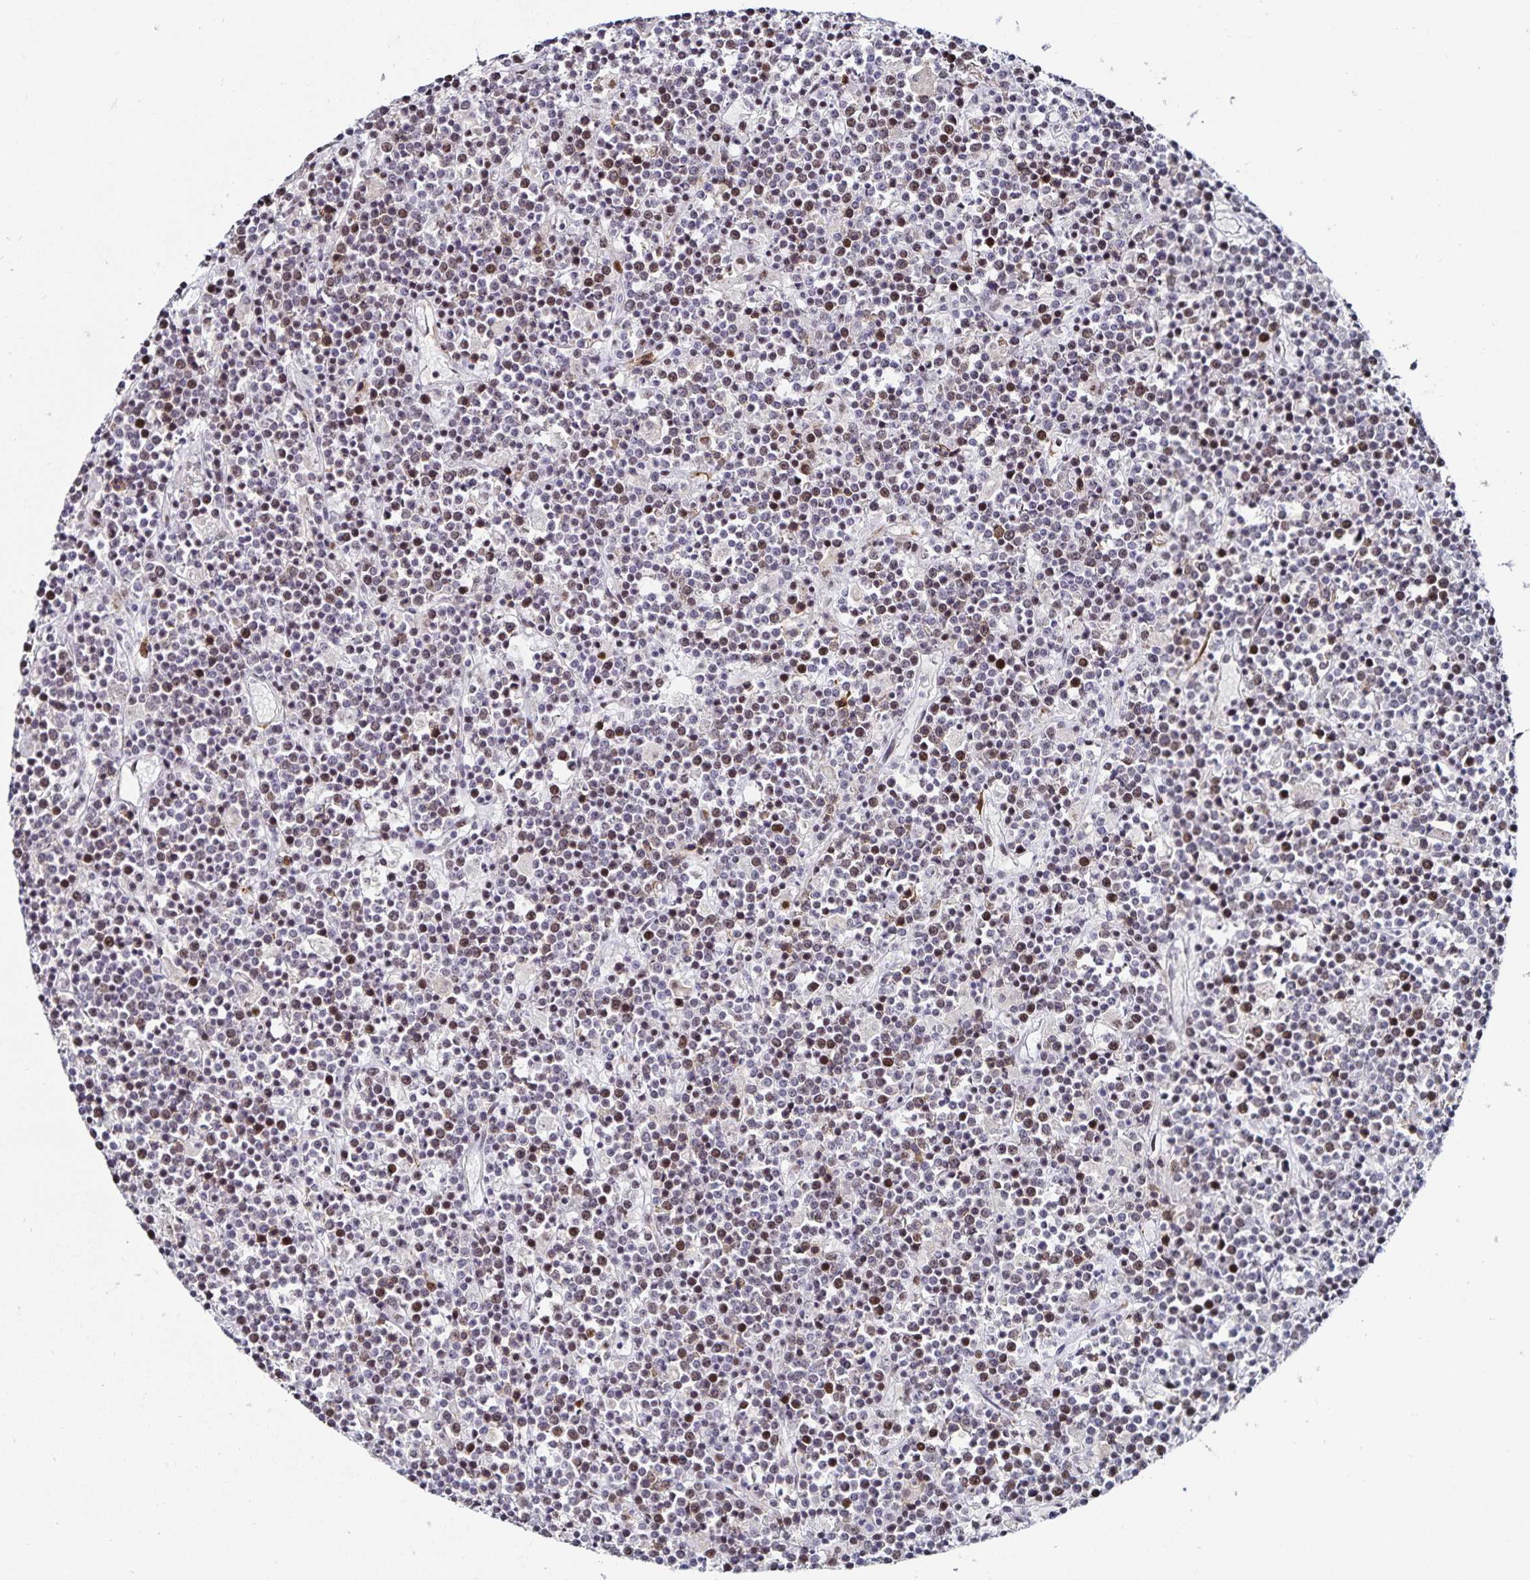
{"staining": {"intensity": "moderate", "quantity": "25%-75%", "location": "nuclear"}, "tissue": "lymphoma", "cell_type": "Tumor cells", "image_type": "cancer", "snomed": [{"axis": "morphology", "description": "Malignant lymphoma, non-Hodgkin's type, High grade"}, {"axis": "topography", "description": "Ovary"}], "caption": "Brown immunohistochemical staining in human lymphoma demonstrates moderate nuclear staining in approximately 25%-75% of tumor cells. The staining is performed using DAB brown chromogen to label protein expression. The nuclei are counter-stained blue using hematoxylin.", "gene": "ANLN", "patient": {"sex": "female", "age": 56}}